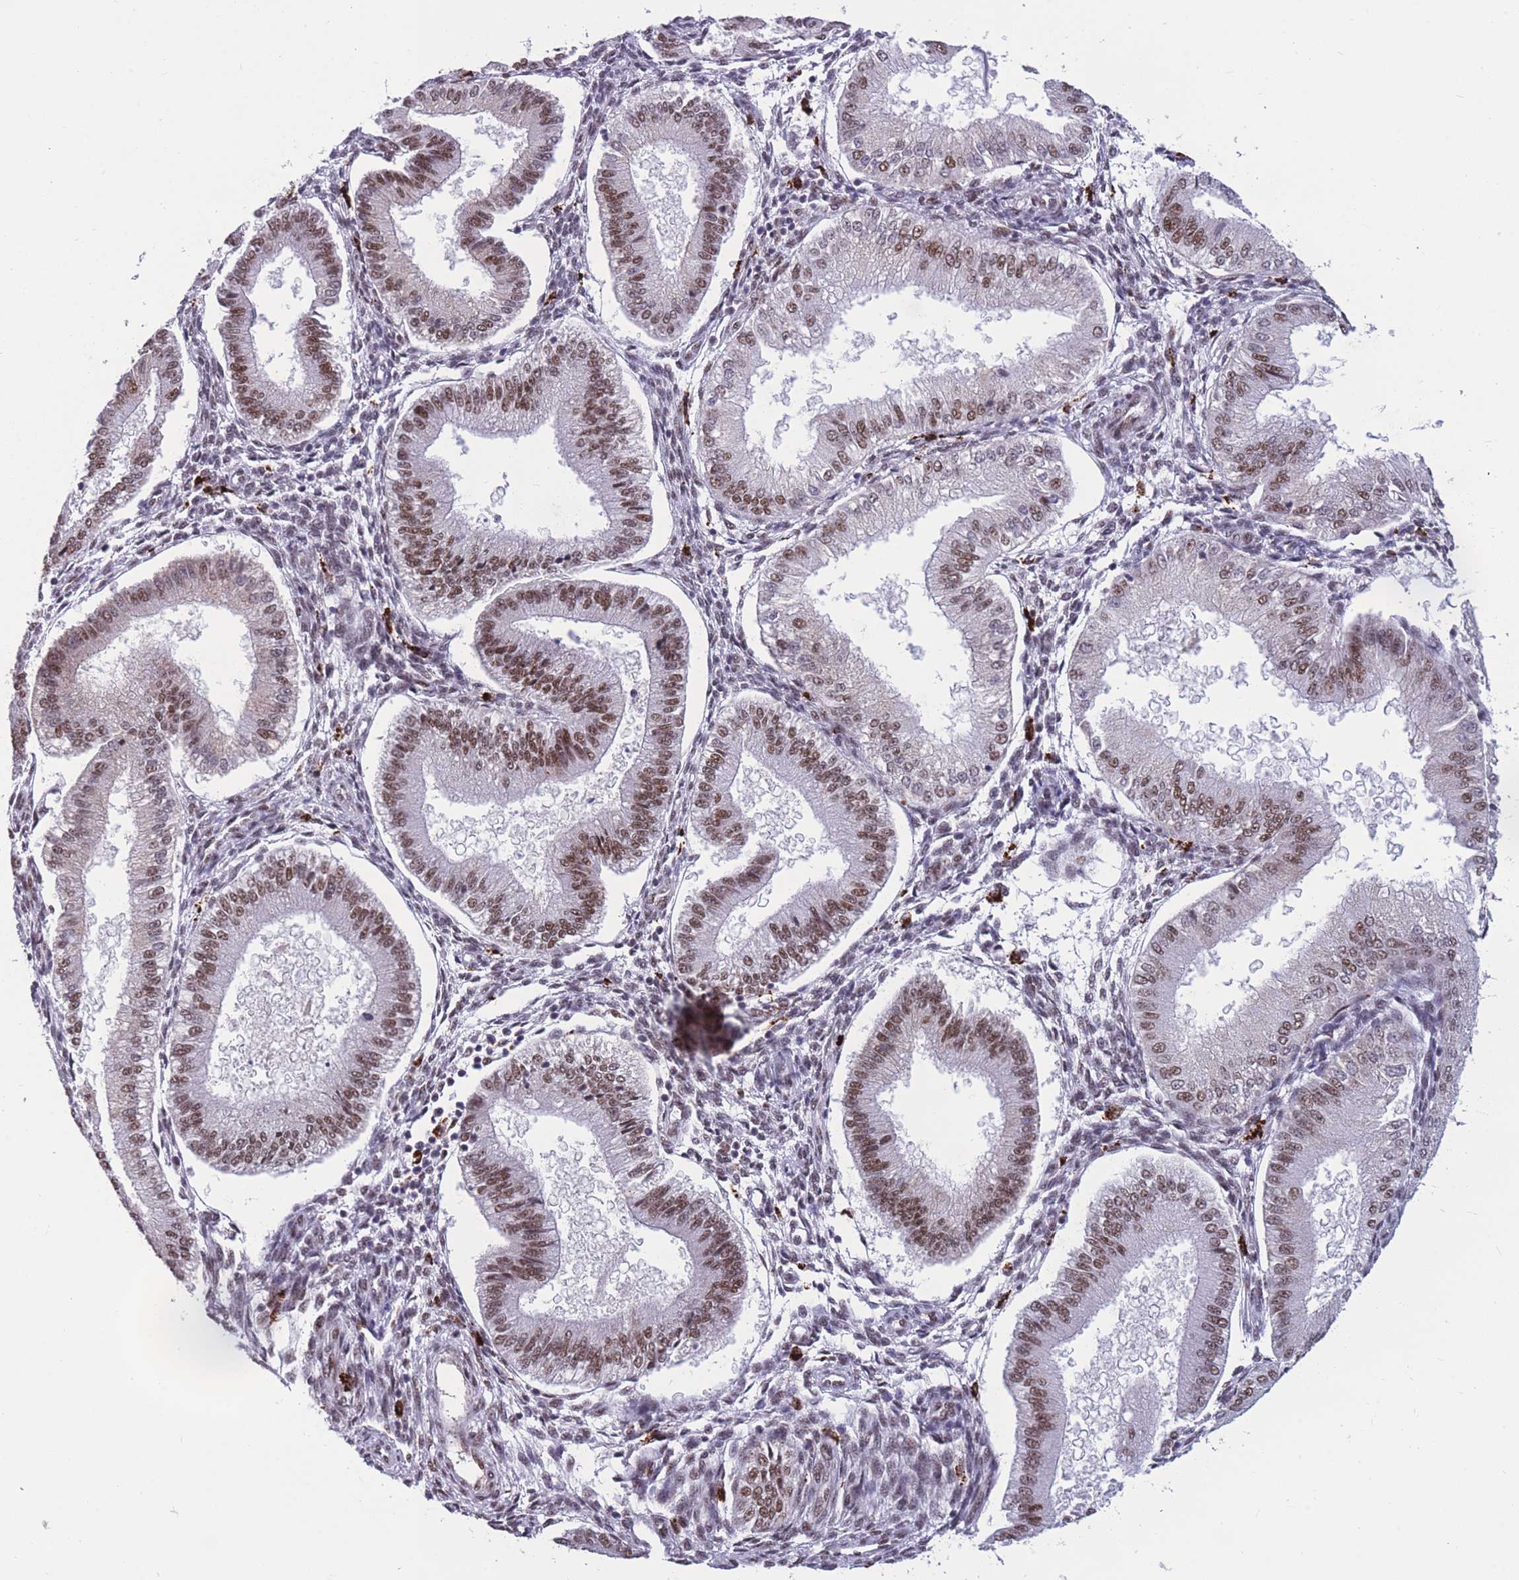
{"staining": {"intensity": "strong", "quantity": "25%-75%", "location": "nuclear"}, "tissue": "endometrium", "cell_type": "Cells in endometrial stroma", "image_type": "normal", "snomed": [{"axis": "morphology", "description": "Normal tissue, NOS"}, {"axis": "topography", "description": "Endometrium"}], "caption": "Unremarkable endometrium shows strong nuclear expression in about 25%-75% of cells in endometrial stroma.", "gene": "PRPF19", "patient": {"sex": "female", "age": 39}}